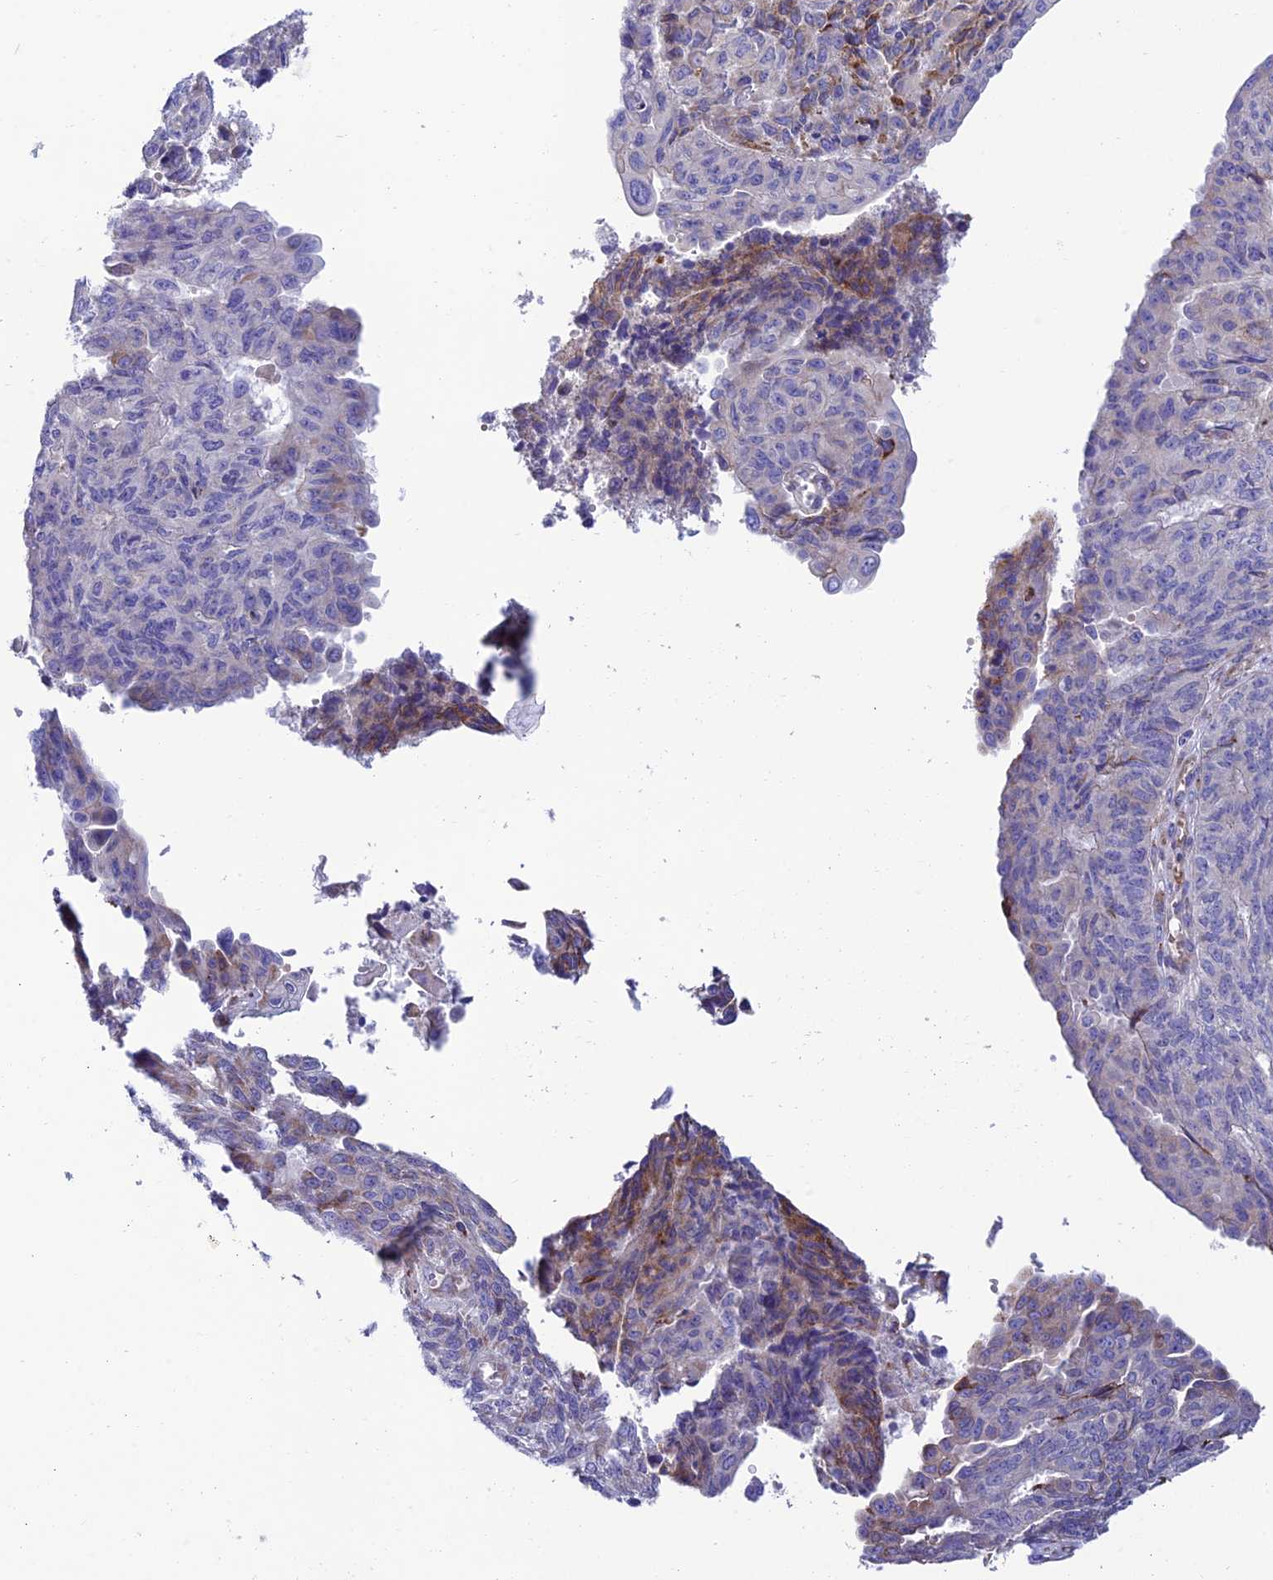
{"staining": {"intensity": "weak", "quantity": "<25%", "location": "cytoplasmic/membranous"}, "tissue": "endometrial cancer", "cell_type": "Tumor cells", "image_type": "cancer", "snomed": [{"axis": "morphology", "description": "Adenocarcinoma, NOS"}, {"axis": "topography", "description": "Endometrium"}], "caption": "Immunohistochemistry (IHC) micrograph of neoplastic tissue: endometrial adenocarcinoma stained with DAB (3,3'-diaminobenzidine) displays no significant protein staining in tumor cells.", "gene": "MACIR", "patient": {"sex": "female", "age": 32}}